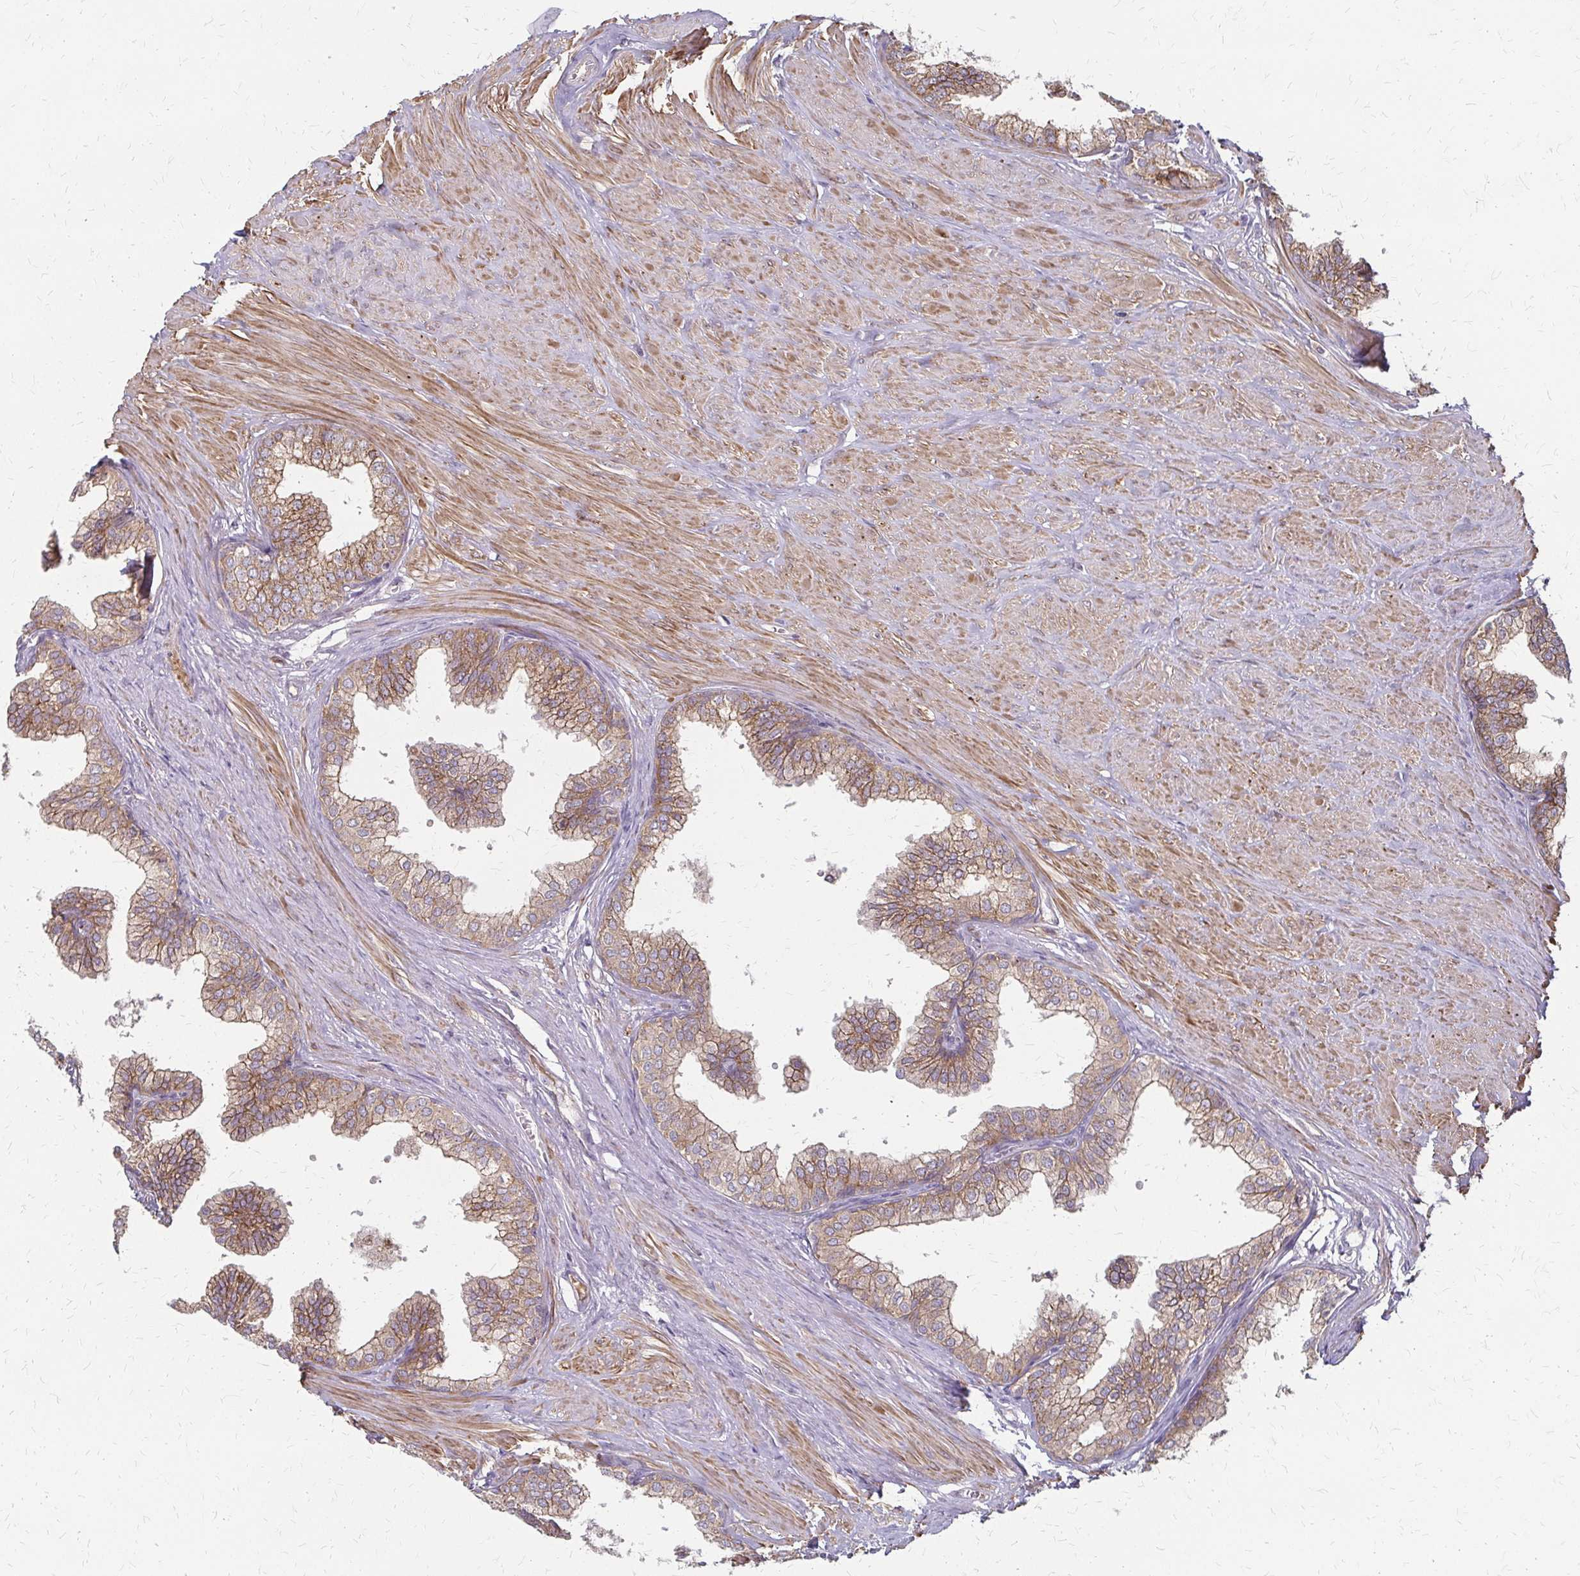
{"staining": {"intensity": "weak", "quantity": ">75%", "location": "cytoplasmic/membranous"}, "tissue": "prostate", "cell_type": "Glandular cells", "image_type": "normal", "snomed": [{"axis": "morphology", "description": "Normal tissue, NOS"}, {"axis": "topography", "description": "Prostate"}, {"axis": "topography", "description": "Peripheral nerve tissue"}], "caption": "Protein expression analysis of unremarkable prostate exhibits weak cytoplasmic/membranous positivity in about >75% of glandular cells. Immunohistochemistry (ihc) stains the protein in brown and the nuclei are stained blue.", "gene": "ZNF383", "patient": {"sex": "male", "age": 55}}